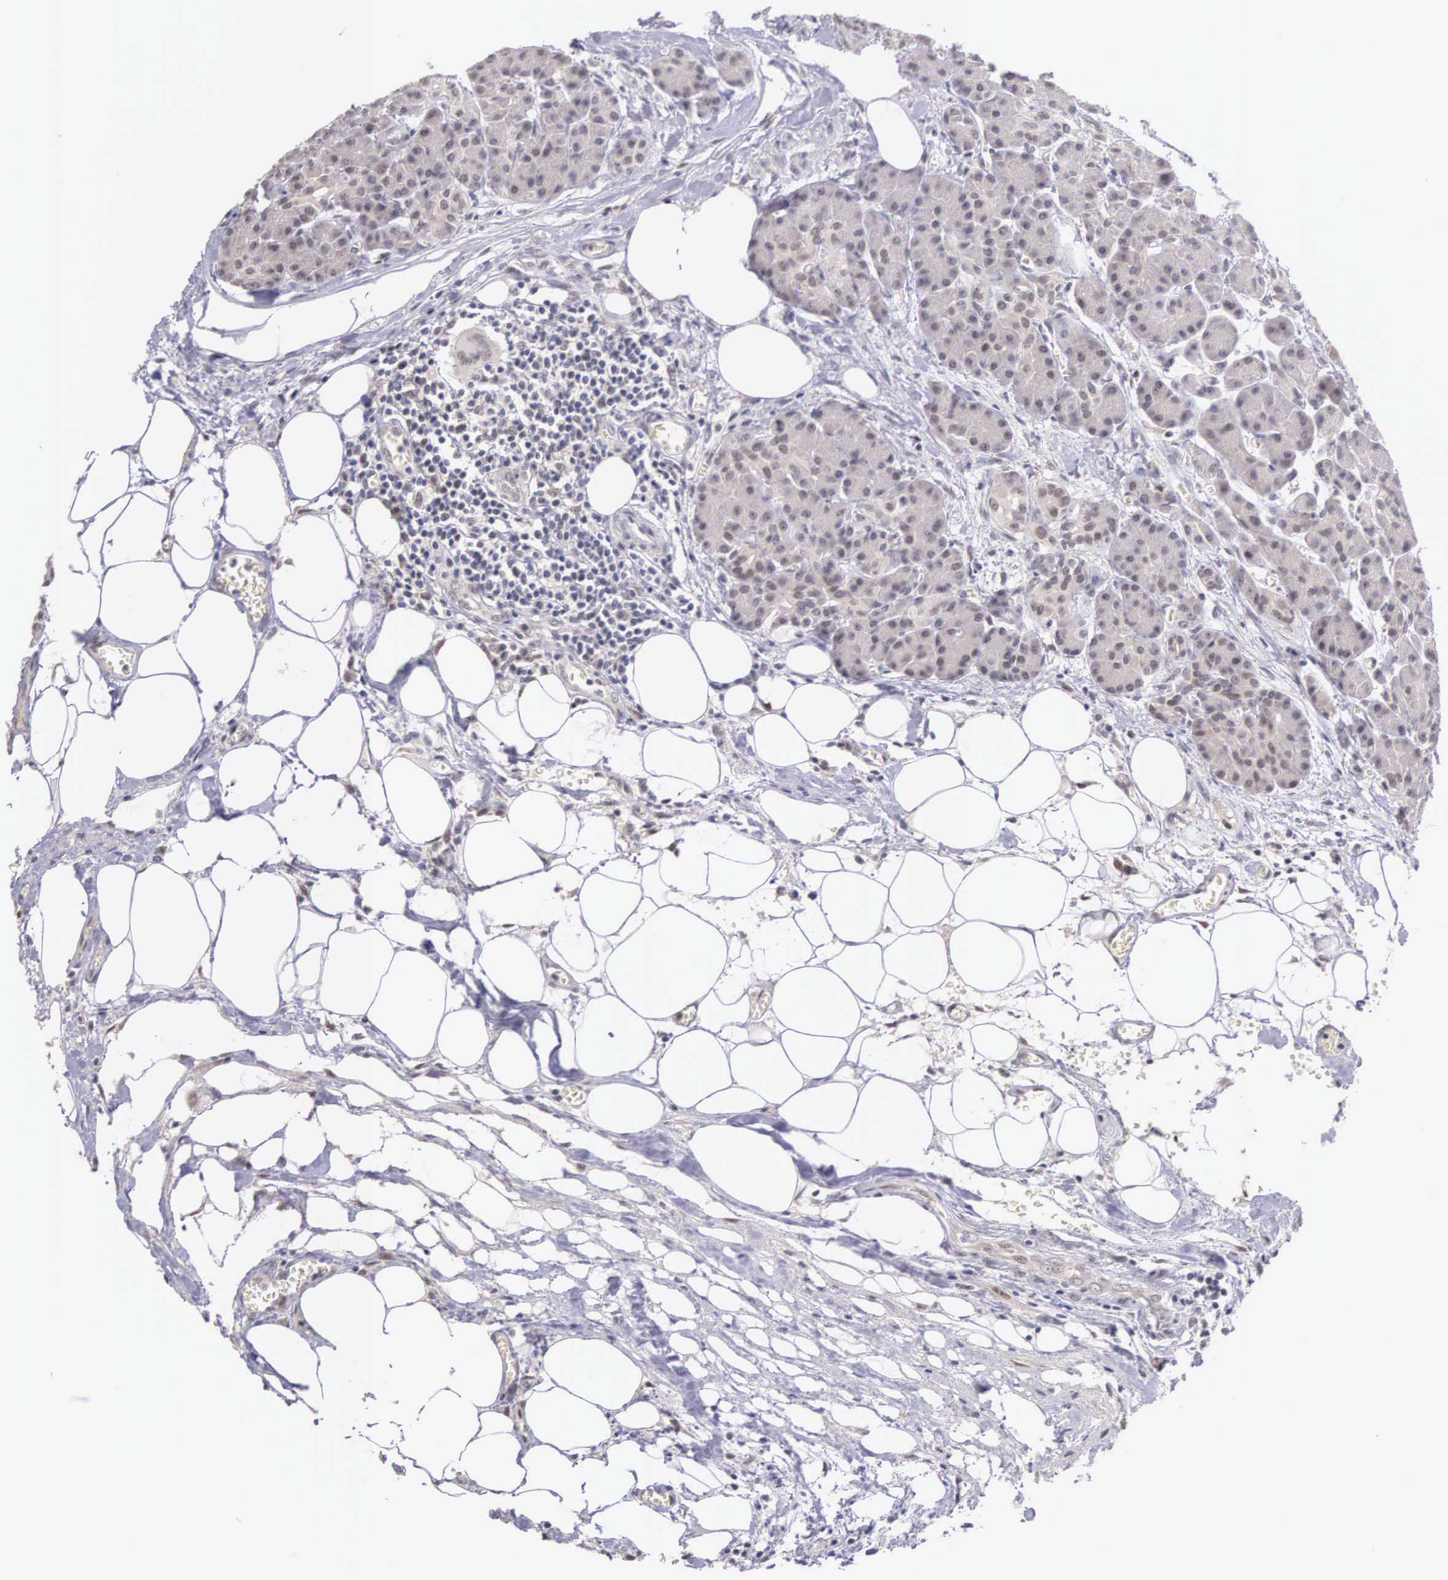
{"staining": {"intensity": "weak", "quantity": "<25%", "location": "nuclear"}, "tissue": "pancreas", "cell_type": "Exocrine glandular cells", "image_type": "normal", "snomed": [{"axis": "morphology", "description": "Normal tissue, NOS"}, {"axis": "topography", "description": "Pancreas"}], "caption": "Exocrine glandular cells show no significant expression in normal pancreas.", "gene": "HMGXB4", "patient": {"sex": "male", "age": 73}}